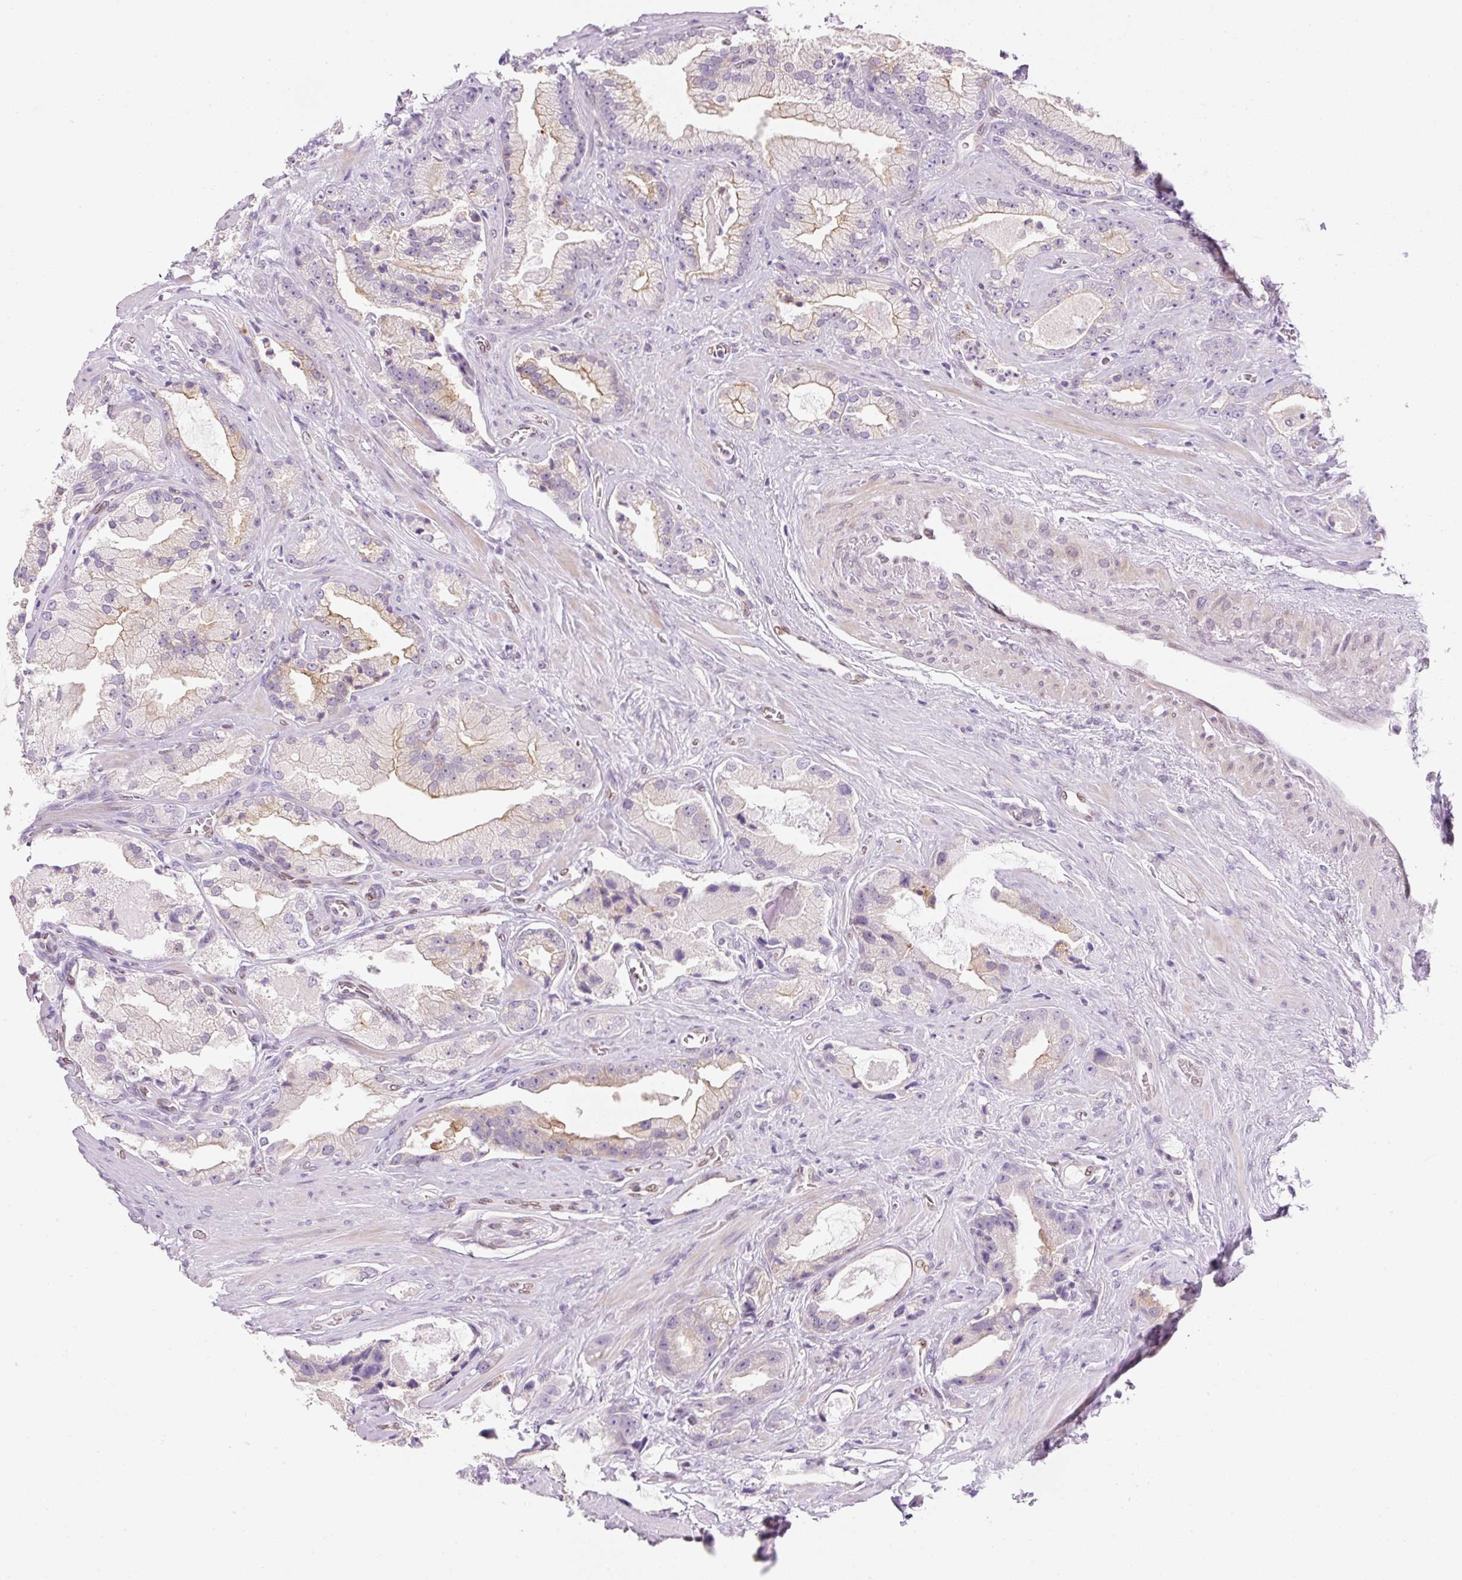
{"staining": {"intensity": "negative", "quantity": "none", "location": "none"}, "tissue": "prostate cancer", "cell_type": "Tumor cells", "image_type": "cancer", "snomed": [{"axis": "morphology", "description": "Adenocarcinoma, High grade"}, {"axis": "topography", "description": "Prostate"}], "caption": "There is no significant expression in tumor cells of high-grade adenocarcinoma (prostate). (Stains: DAB immunohistochemistry (IHC) with hematoxylin counter stain, Microscopy: brightfield microscopy at high magnification).", "gene": "SYNE3", "patient": {"sex": "male", "age": 68}}